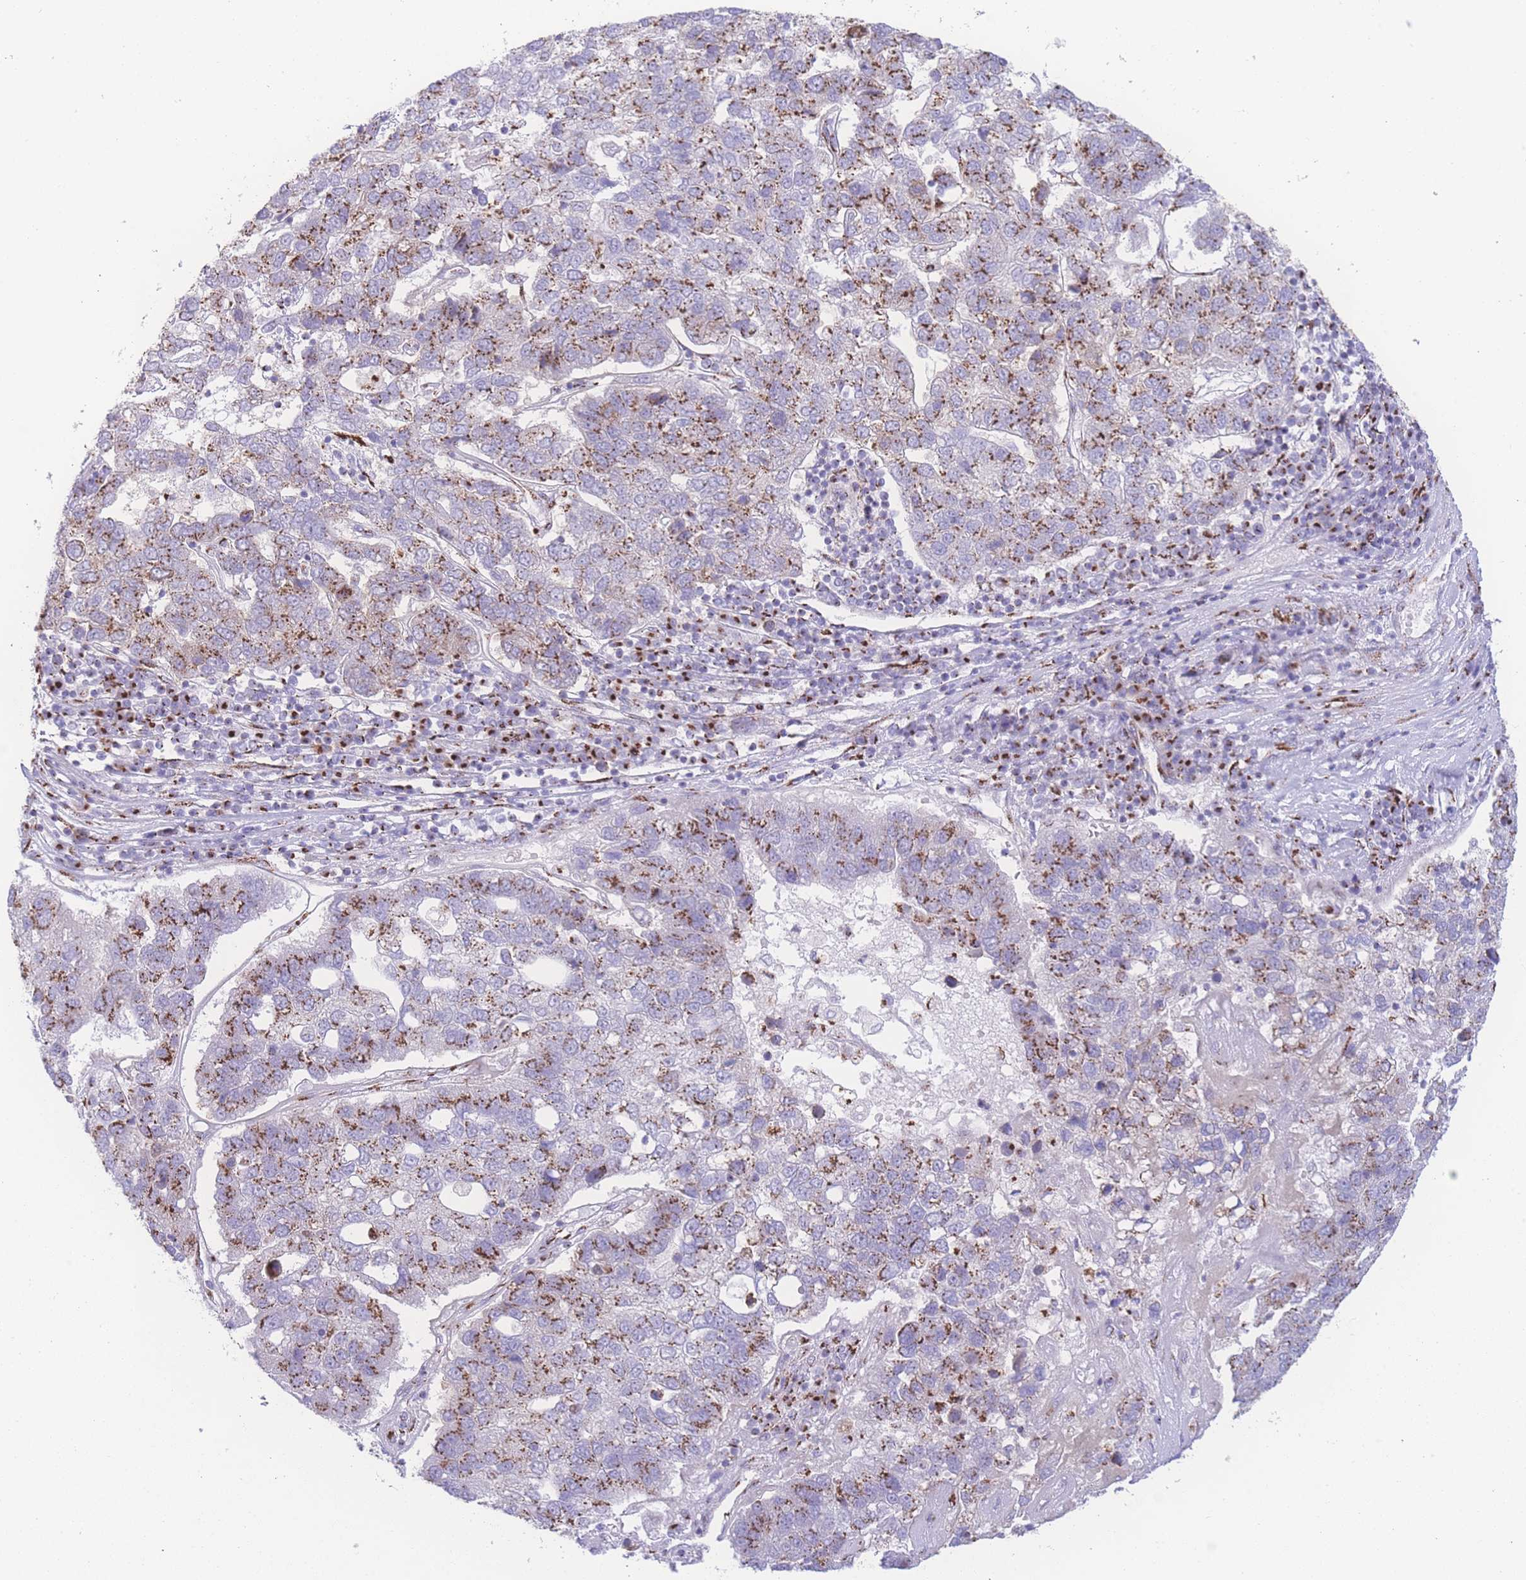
{"staining": {"intensity": "moderate", "quantity": ">75%", "location": "cytoplasmic/membranous"}, "tissue": "pancreatic cancer", "cell_type": "Tumor cells", "image_type": "cancer", "snomed": [{"axis": "morphology", "description": "Adenocarcinoma, NOS"}, {"axis": "topography", "description": "Pancreas"}], "caption": "This is an image of IHC staining of pancreatic cancer (adenocarcinoma), which shows moderate staining in the cytoplasmic/membranous of tumor cells.", "gene": "GOLM2", "patient": {"sex": "female", "age": 61}}